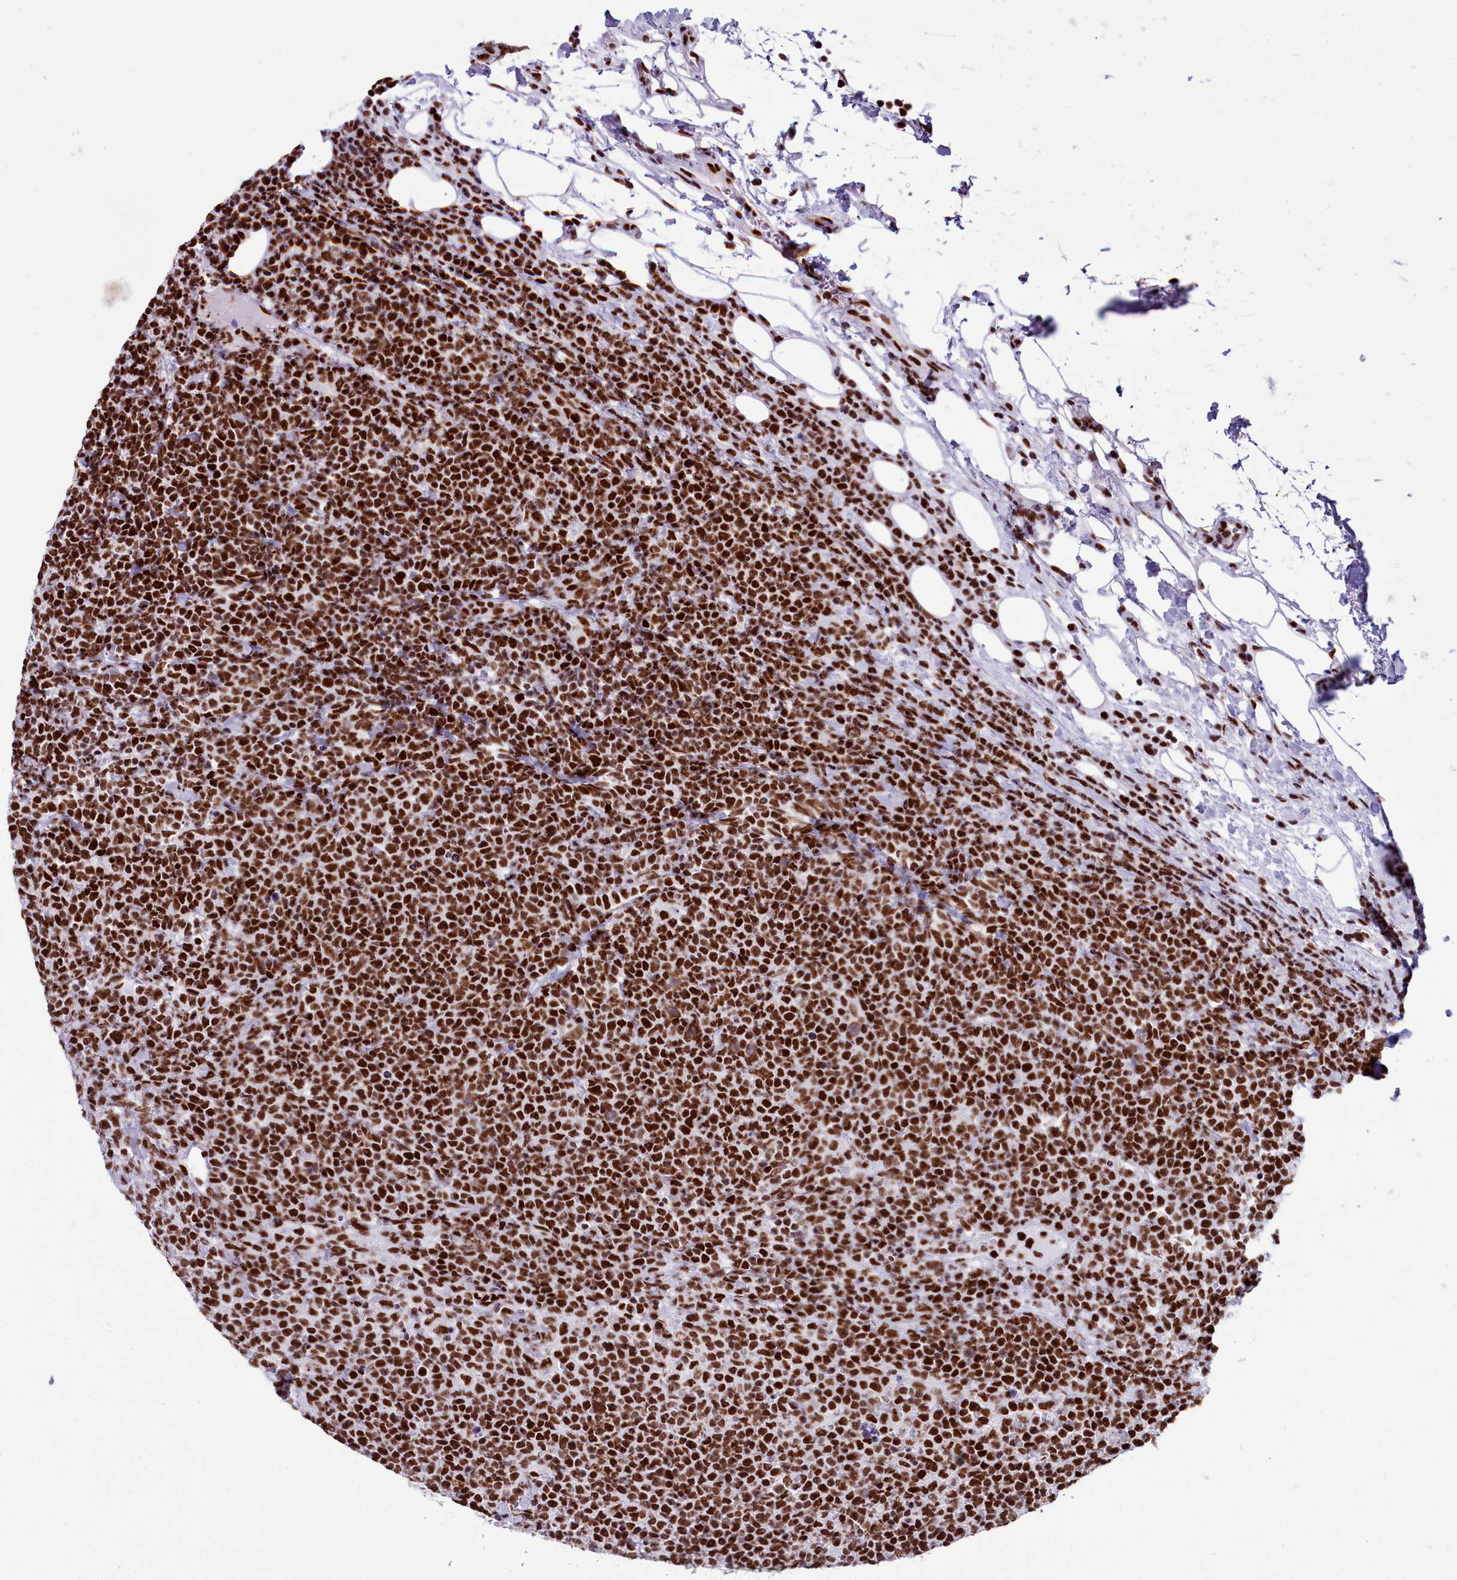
{"staining": {"intensity": "strong", "quantity": ">75%", "location": "nuclear"}, "tissue": "lymphoma", "cell_type": "Tumor cells", "image_type": "cancer", "snomed": [{"axis": "morphology", "description": "Malignant lymphoma, non-Hodgkin's type, High grade"}, {"axis": "topography", "description": "Lymph node"}], "caption": "Immunohistochemical staining of high-grade malignant lymphoma, non-Hodgkin's type reveals strong nuclear protein positivity in approximately >75% of tumor cells. (Stains: DAB (3,3'-diaminobenzidine) in brown, nuclei in blue, Microscopy: brightfield microscopy at high magnification).", "gene": "RALY", "patient": {"sex": "male", "age": 61}}